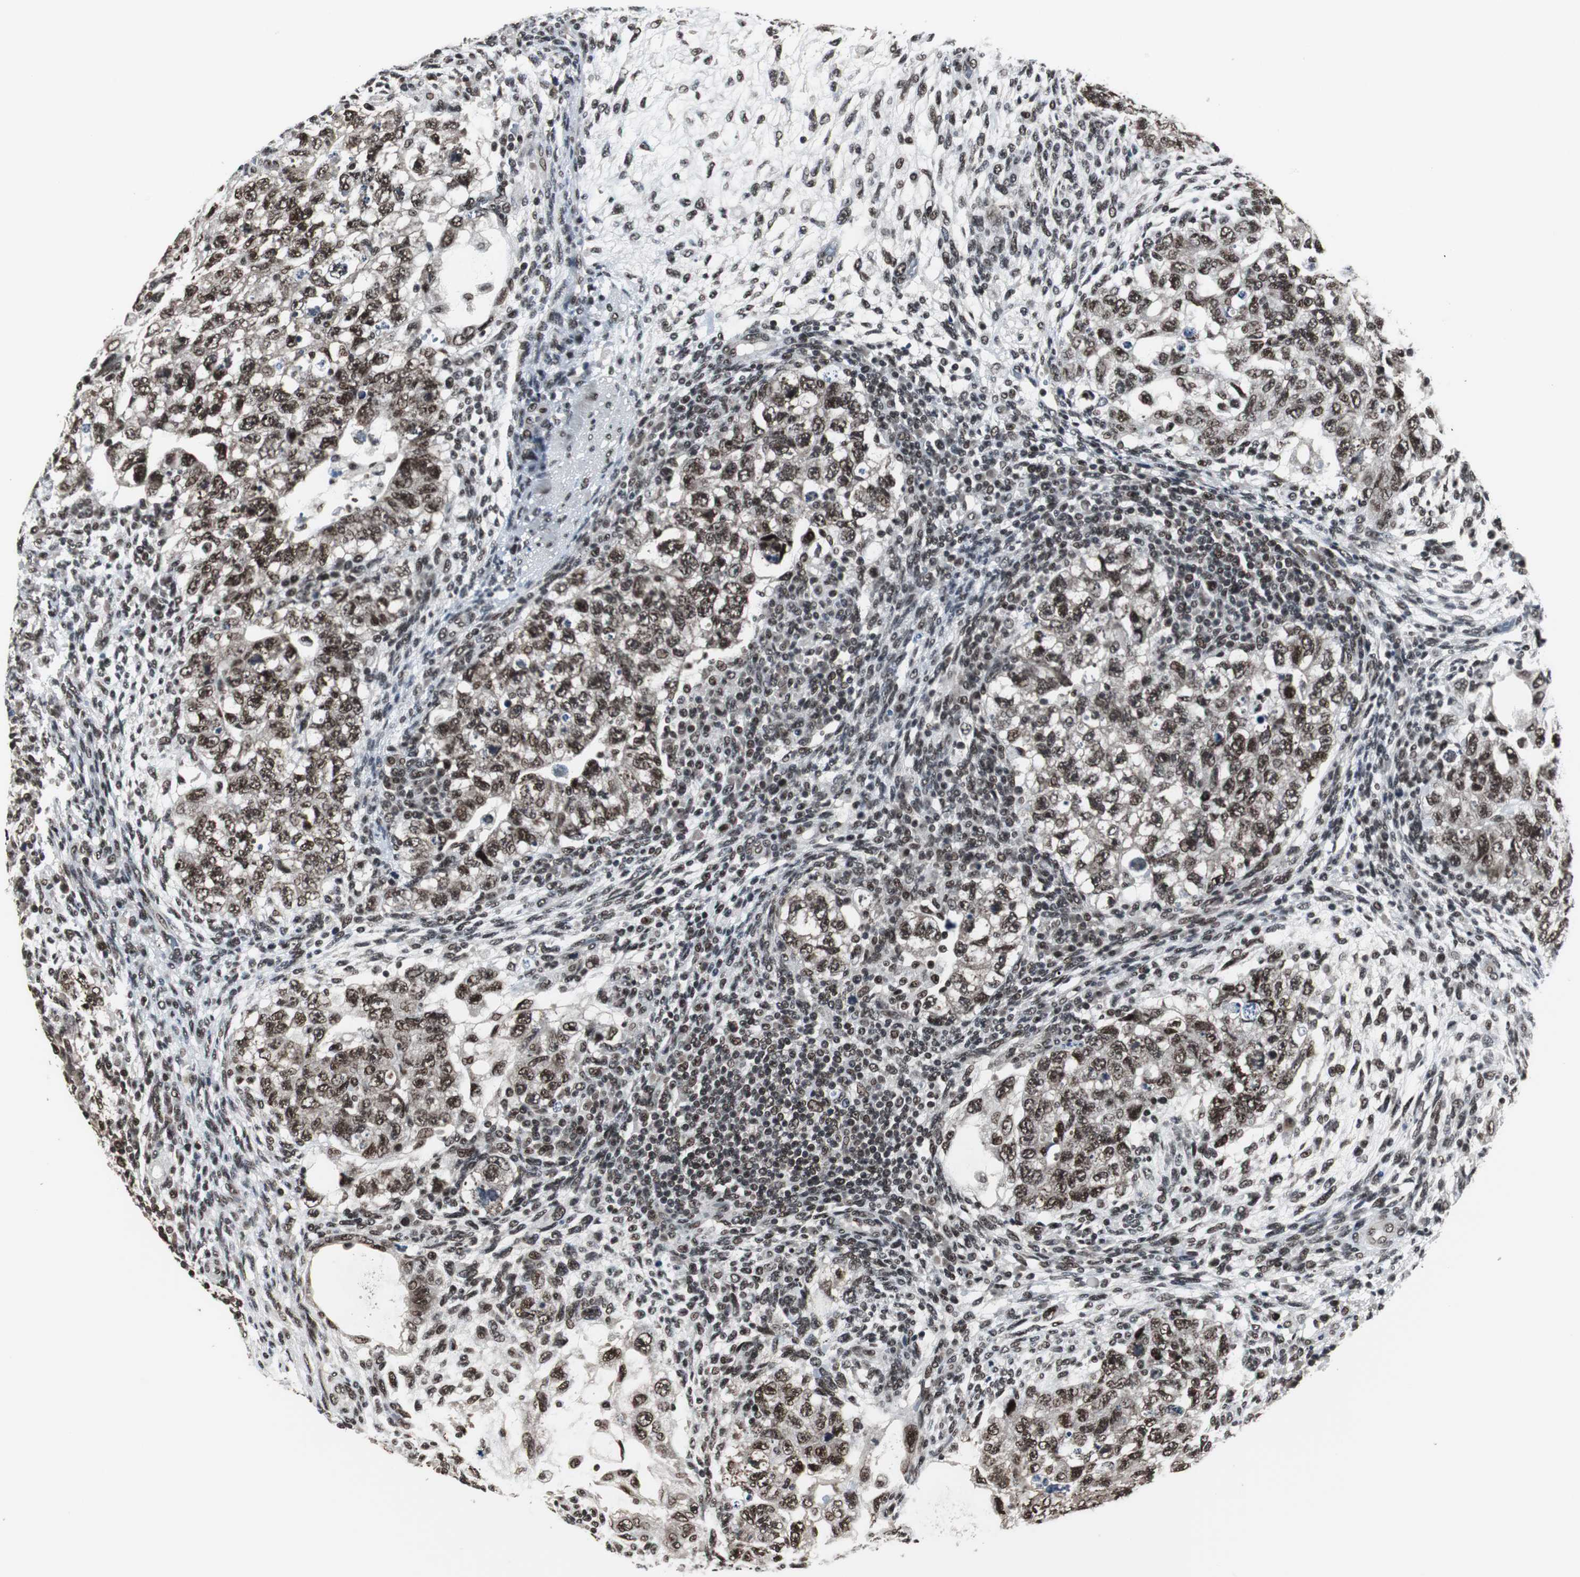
{"staining": {"intensity": "strong", "quantity": ">75%", "location": "nuclear"}, "tissue": "testis cancer", "cell_type": "Tumor cells", "image_type": "cancer", "snomed": [{"axis": "morphology", "description": "Normal tissue, NOS"}, {"axis": "morphology", "description": "Carcinoma, Embryonal, NOS"}, {"axis": "topography", "description": "Testis"}], "caption": "Immunohistochemistry of embryonal carcinoma (testis) shows high levels of strong nuclear staining in approximately >75% of tumor cells. (Brightfield microscopy of DAB IHC at high magnification).", "gene": "CDK9", "patient": {"sex": "male", "age": 36}}